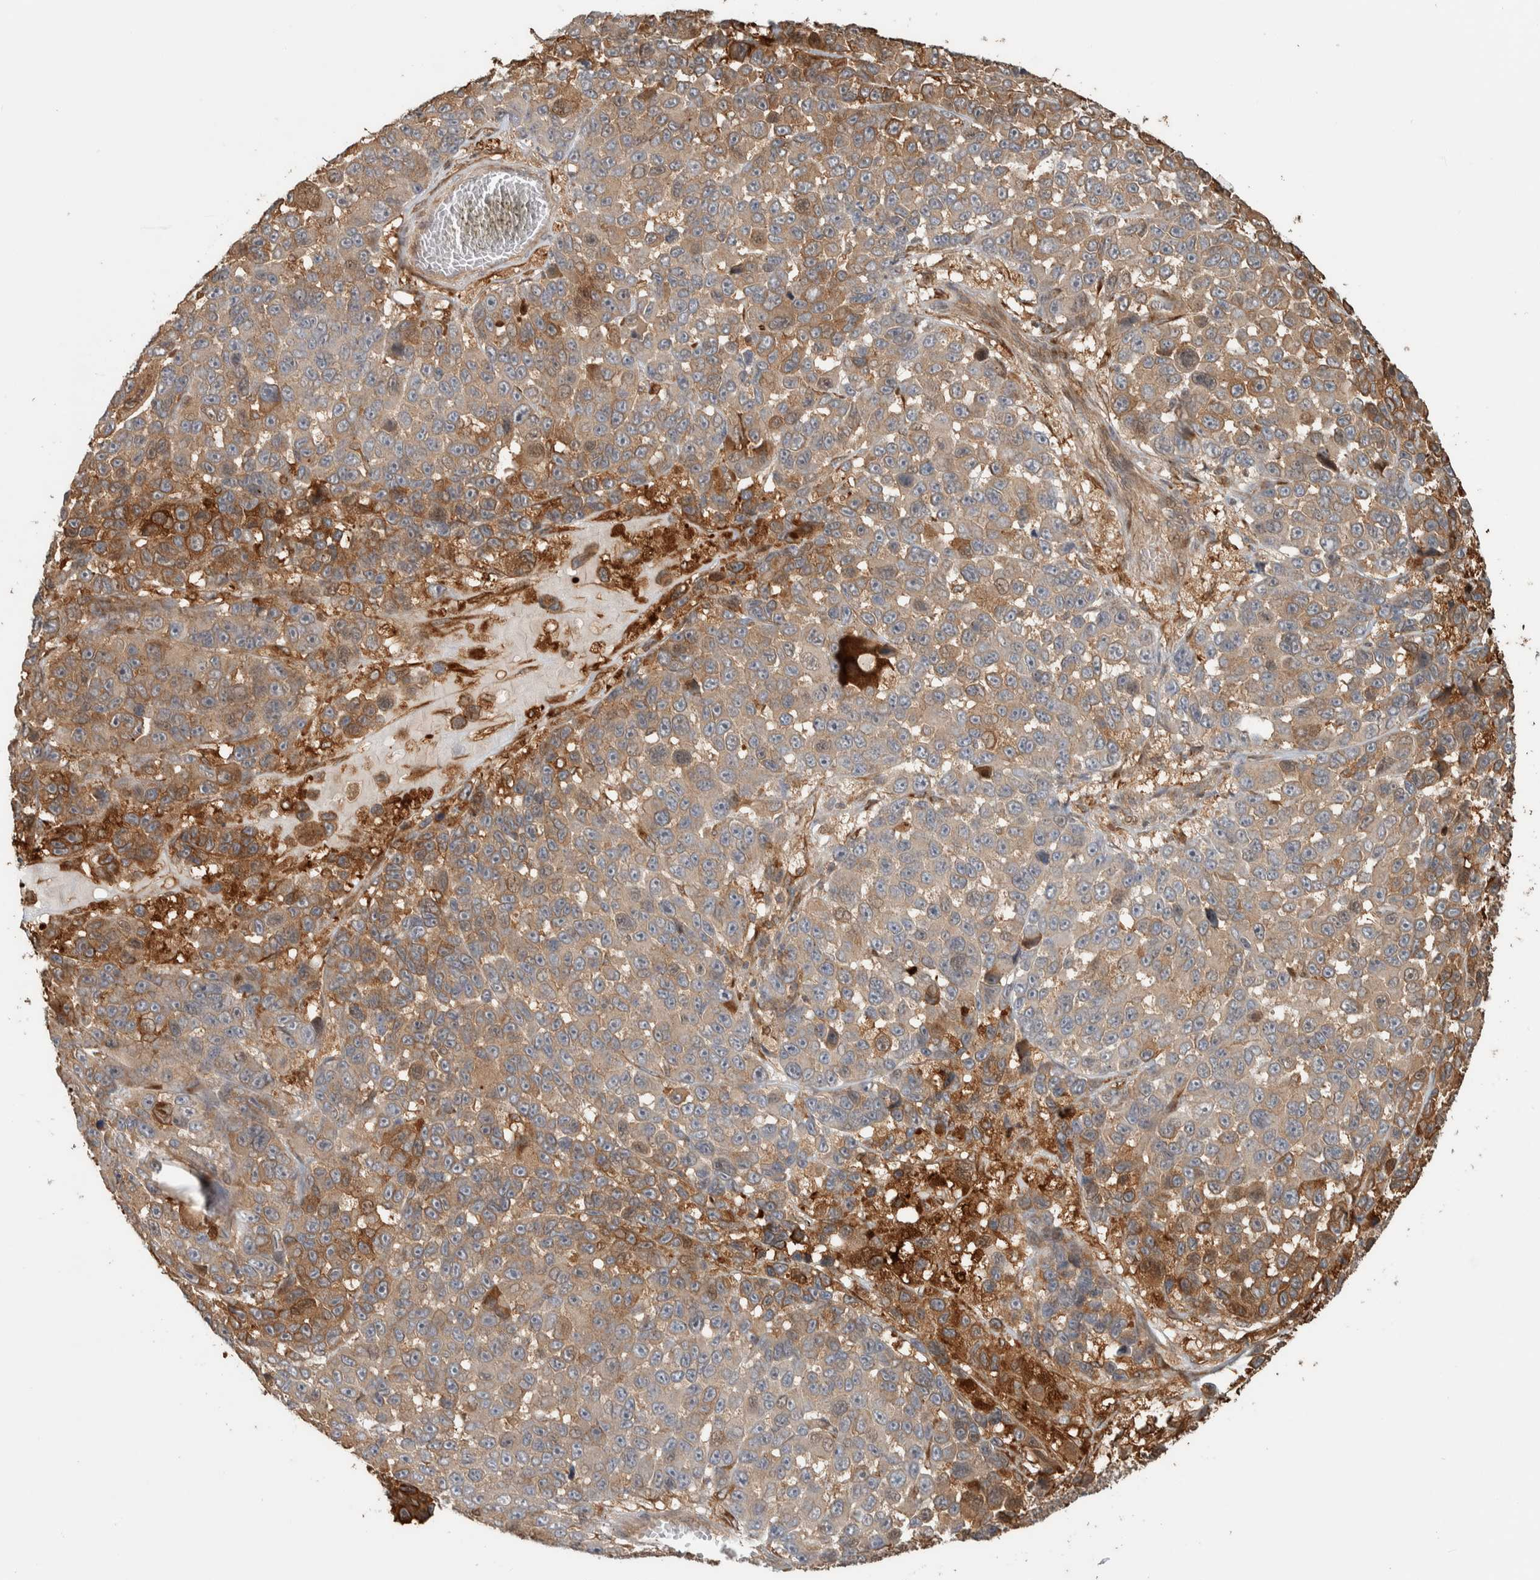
{"staining": {"intensity": "moderate", "quantity": ">75%", "location": "cytoplasmic/membranous"}, "tissue": "melanoma", "cell_type": "Tumor cells", "image_type": "cancer", "snomed": [{"axis": "morphology", "description": "Malignant melanoma, NOS"}, {"axis": "topography", "description": "Skin"}], "caption": "Immunohistochemistry (IHC) staining of melanoma, which demonstrates medium levels of moderate cytoplasmic/membranous expression in about >75% of tumor cells indicating moderate cytoplasmic/membranous protein expression. The staining was performed using DAB (brown) for protein detection and nuclei were counterstained in hematoxylin (blue).", "gene": "CNTROB", "patient": {"sex": "male", "age": 53}}